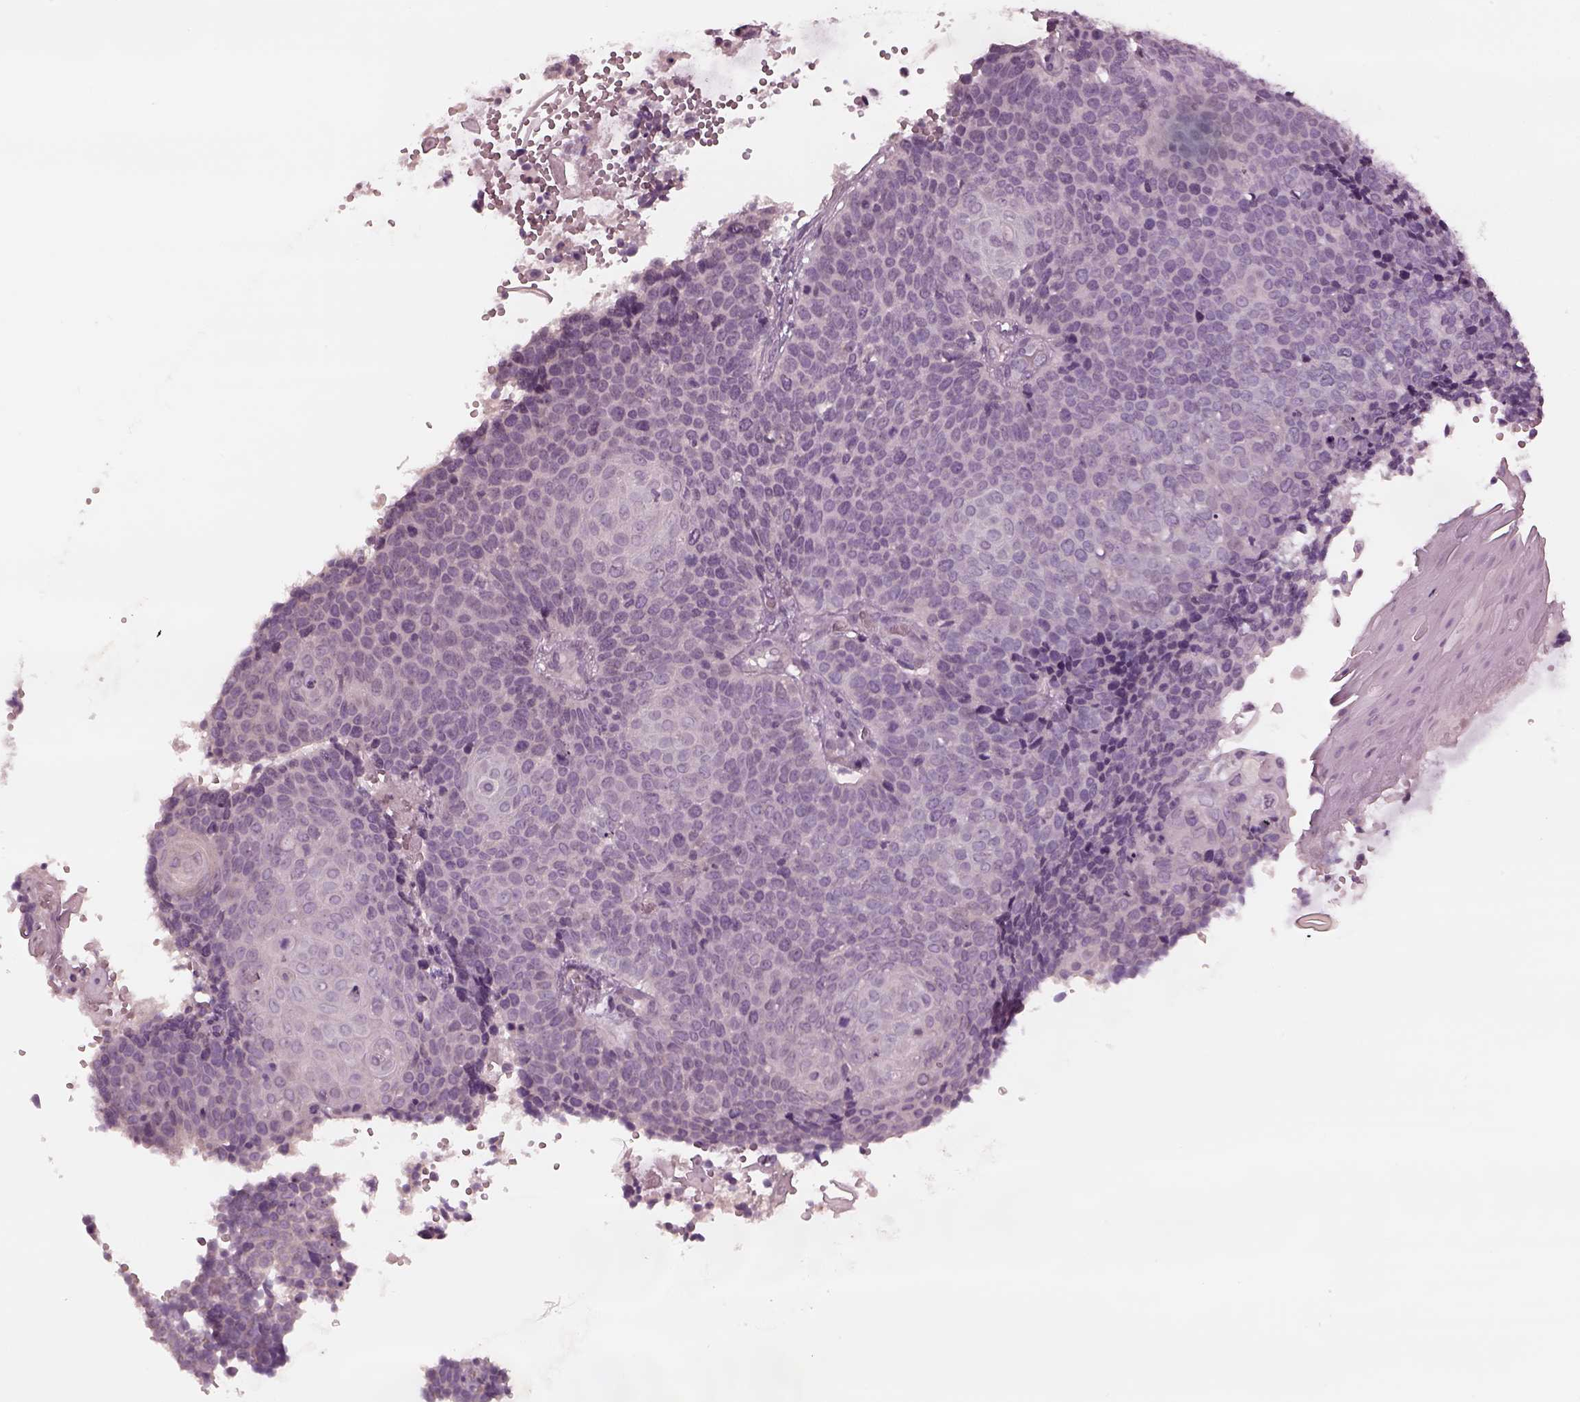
{"staining": {"intensity": "negative", "quantity": "none", "location": "none"}, "tissue": "cervical cancer", "cell_type": "Tumor cells", "image_type": "cancer", "snomed": [{"axis": "morphology", "description": "Squamous cell carcinoma, NOS"}, {"axis": "topography", "description": "Cervix"}], "caption": "Immunohistochemistry (IHC) image of neoplastic tissue: cervical squamous cell carcinoma stained with DAB exhibits no significant protein positivity in tumor cells.", "gene": "MIA", "patient": {"sex": "female", "age": 39}}